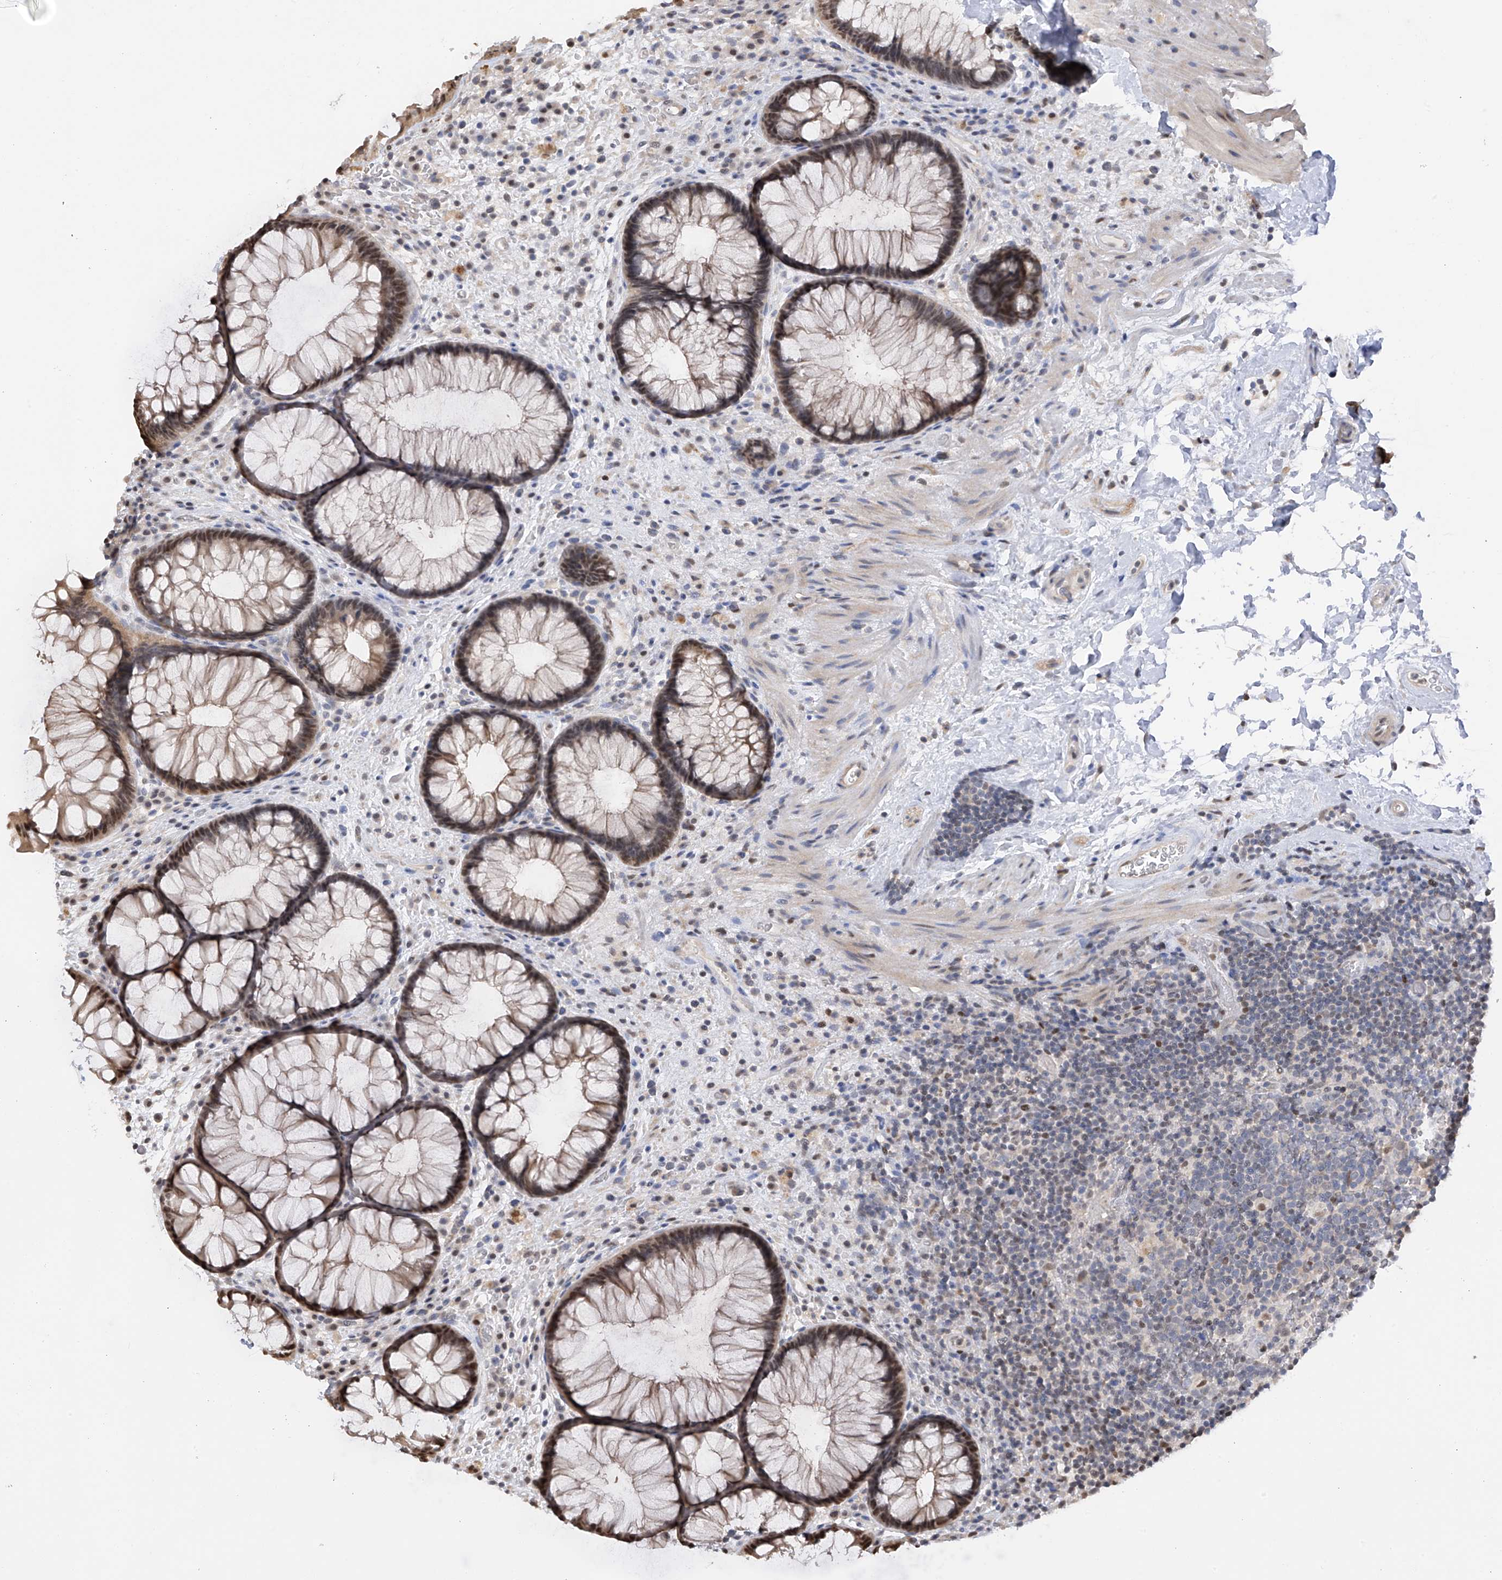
{"staining": {"intensity": "weak", "quantity": "25%-75%", "location": "cytoplasmic/membranous,nuclear"}, "tissue": "rectum", "cell_type": "Glandular cells", "image_type": "normal", "snomed": [{"axis": "morphology", "description": "Normal tissue, NOS"}, {"axis": "topography", "description": "Rectum"}], "caption": "Weak cytoplasmic/membranous,nuclear positivity is present in approximately 25%-75% of glandular cells in unremarkable rectum. The staining is performed using DAB brown chromogen to label protein expression. The nuclei are counter-stained blue using hematoxylin.", "gene": "PMM1", "patient": {"sex": "male", "age": 51}}